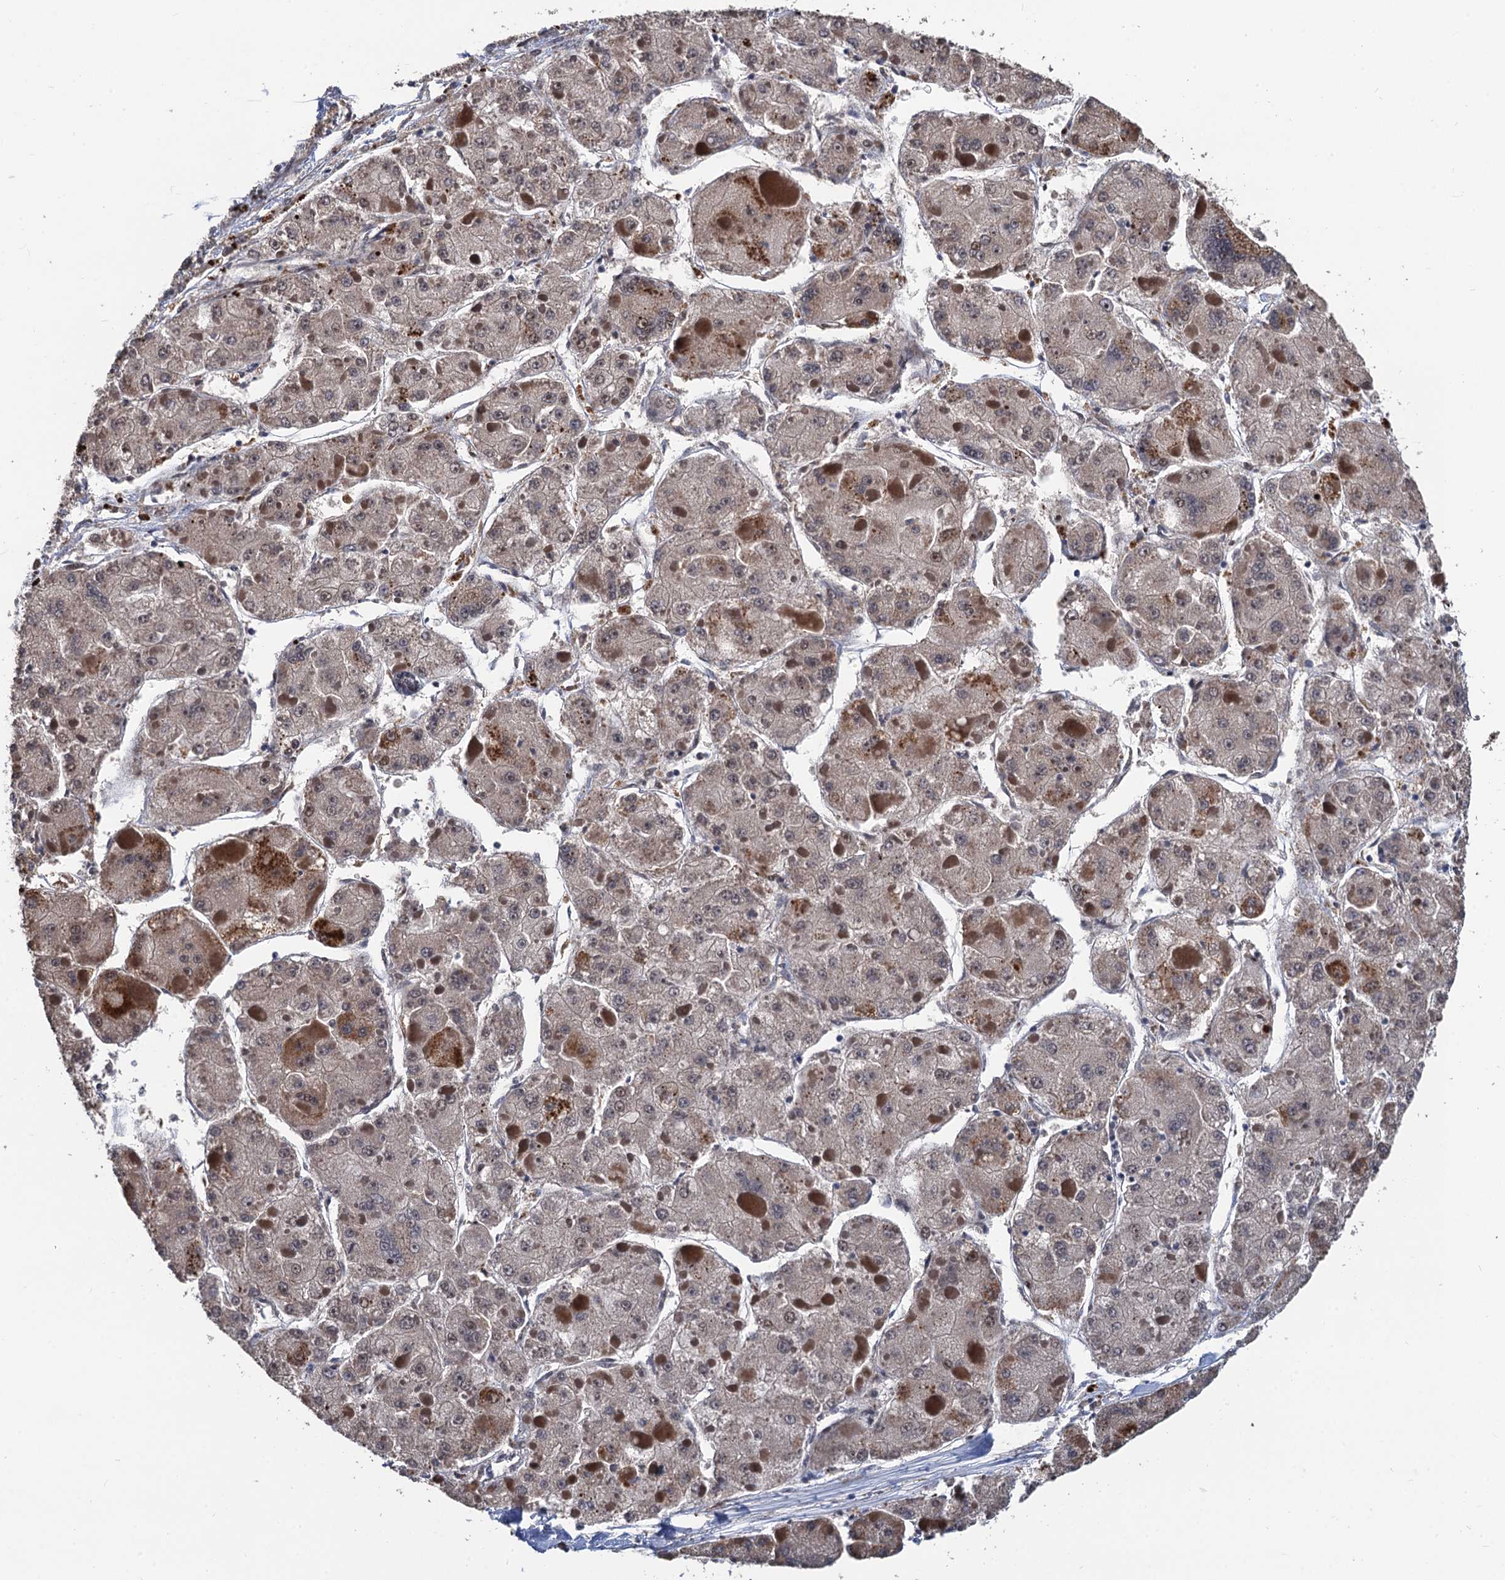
{"staining": {"intensity": "moderate", "quantity": "25%-75%", "location": "cytoplasmic/membranous"}, "tissue": "liver cancer", "cell_type": "Tumor cells", "image_type": "cancer", "snomed": [{"axis": "morphology", "description": "Carcinoma, Hepatocellular, NOS"}, {"axis": "topography", "description": "Liver"}], "caption": "Liver cancer stained with IHC displays moderate cytoplasmic/membranous positivity in about 25%-75% of tumor cells.", "gene": "TSEN34", "patient": {"sex": "female", "age": 73}}